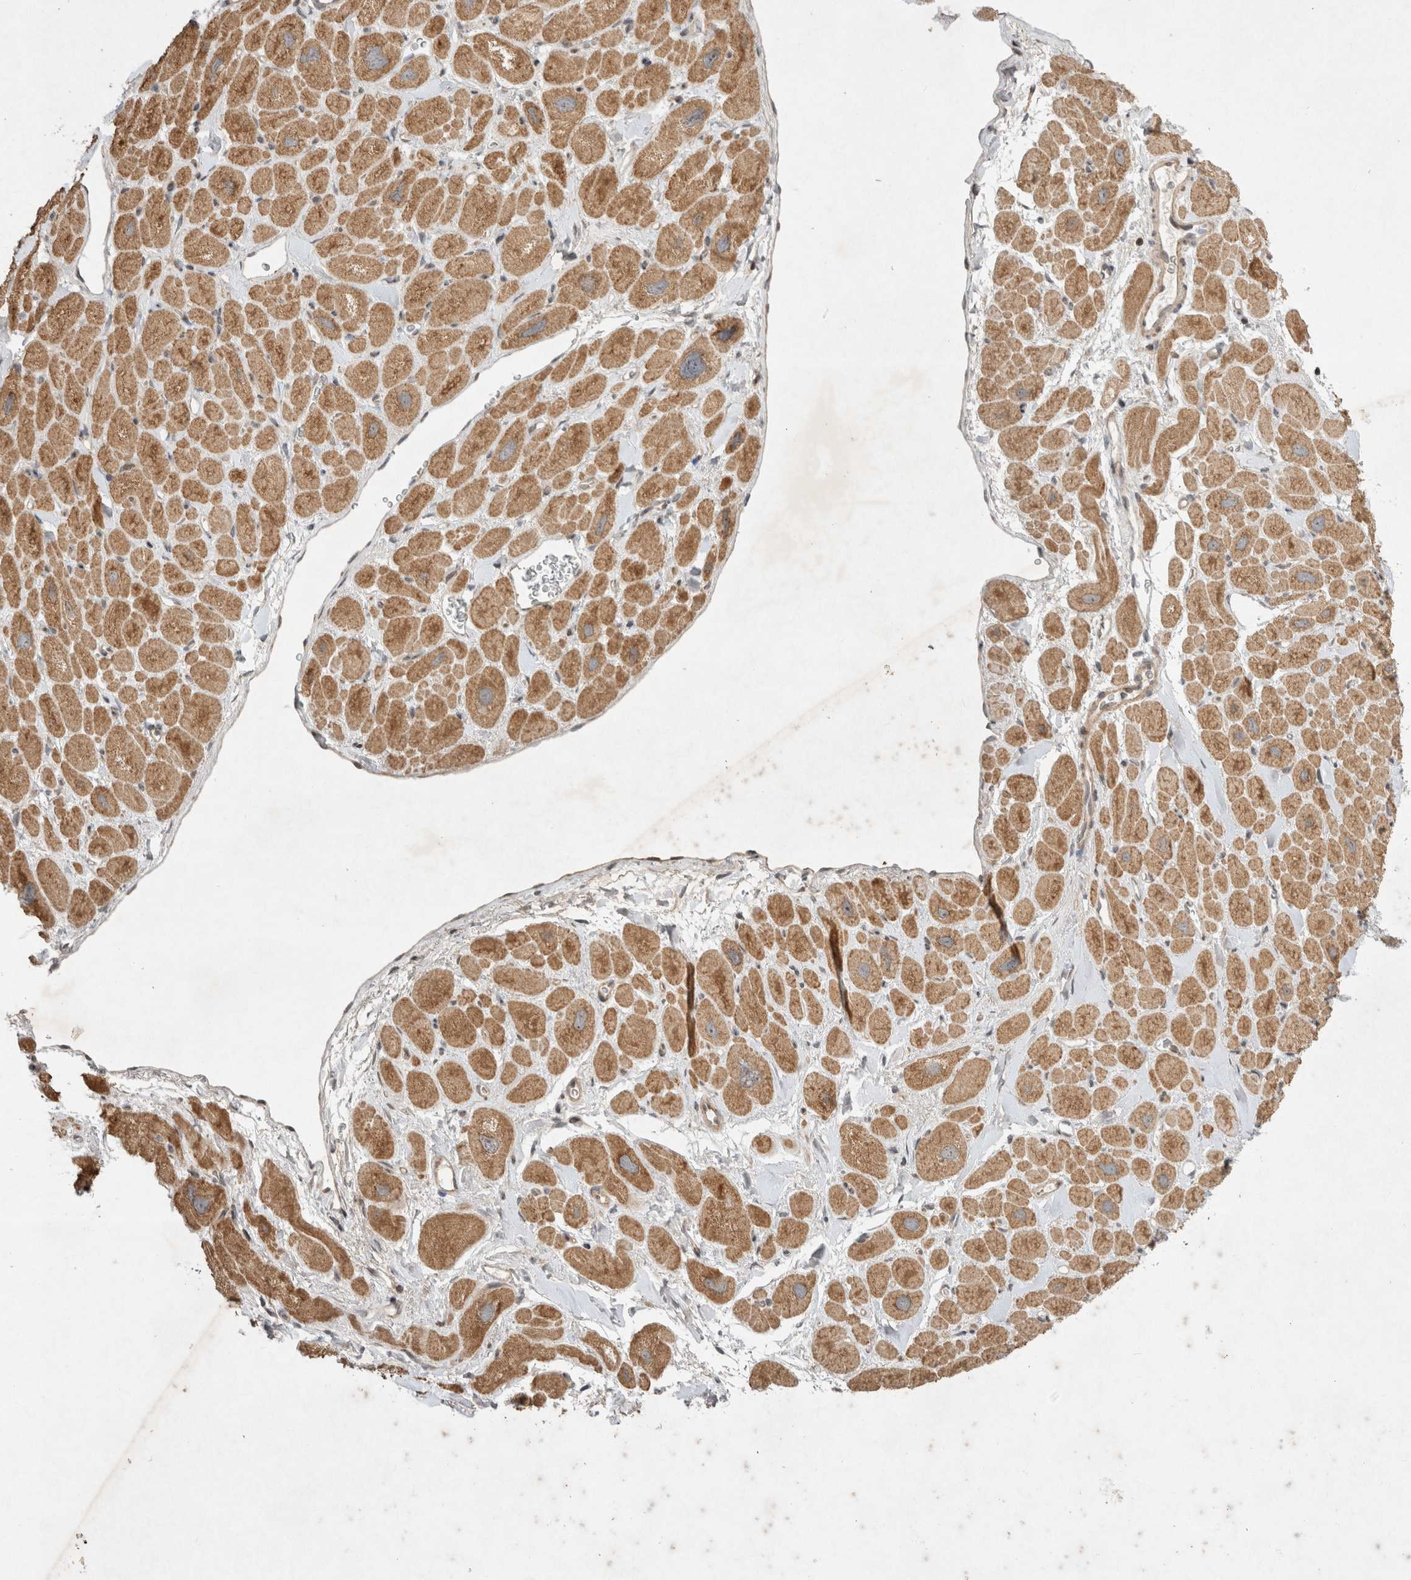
{"staining": {"intensity": "moderate", "quantity": ">75%", "location": "cytoplasmic/membranous"}, "tissue": "heart muscle", "cell_type": "Cardiomyocytes", "image_type": "normal", "snomed": [{"axis": "morphology", "description": "Normal tissue, NOS"}, {"axis": "topography", "description": "Heart"}], "caption": "Protein staining exhibits moderate cytoplasmic/membranous staining in about >75% of cardiomyocytes in normal heart muscle. The protein is shown in brown color, while the nuclei are stained blue.", "gene": "EIF2AK1", "patient": {"sex": "male", "age": 49}}